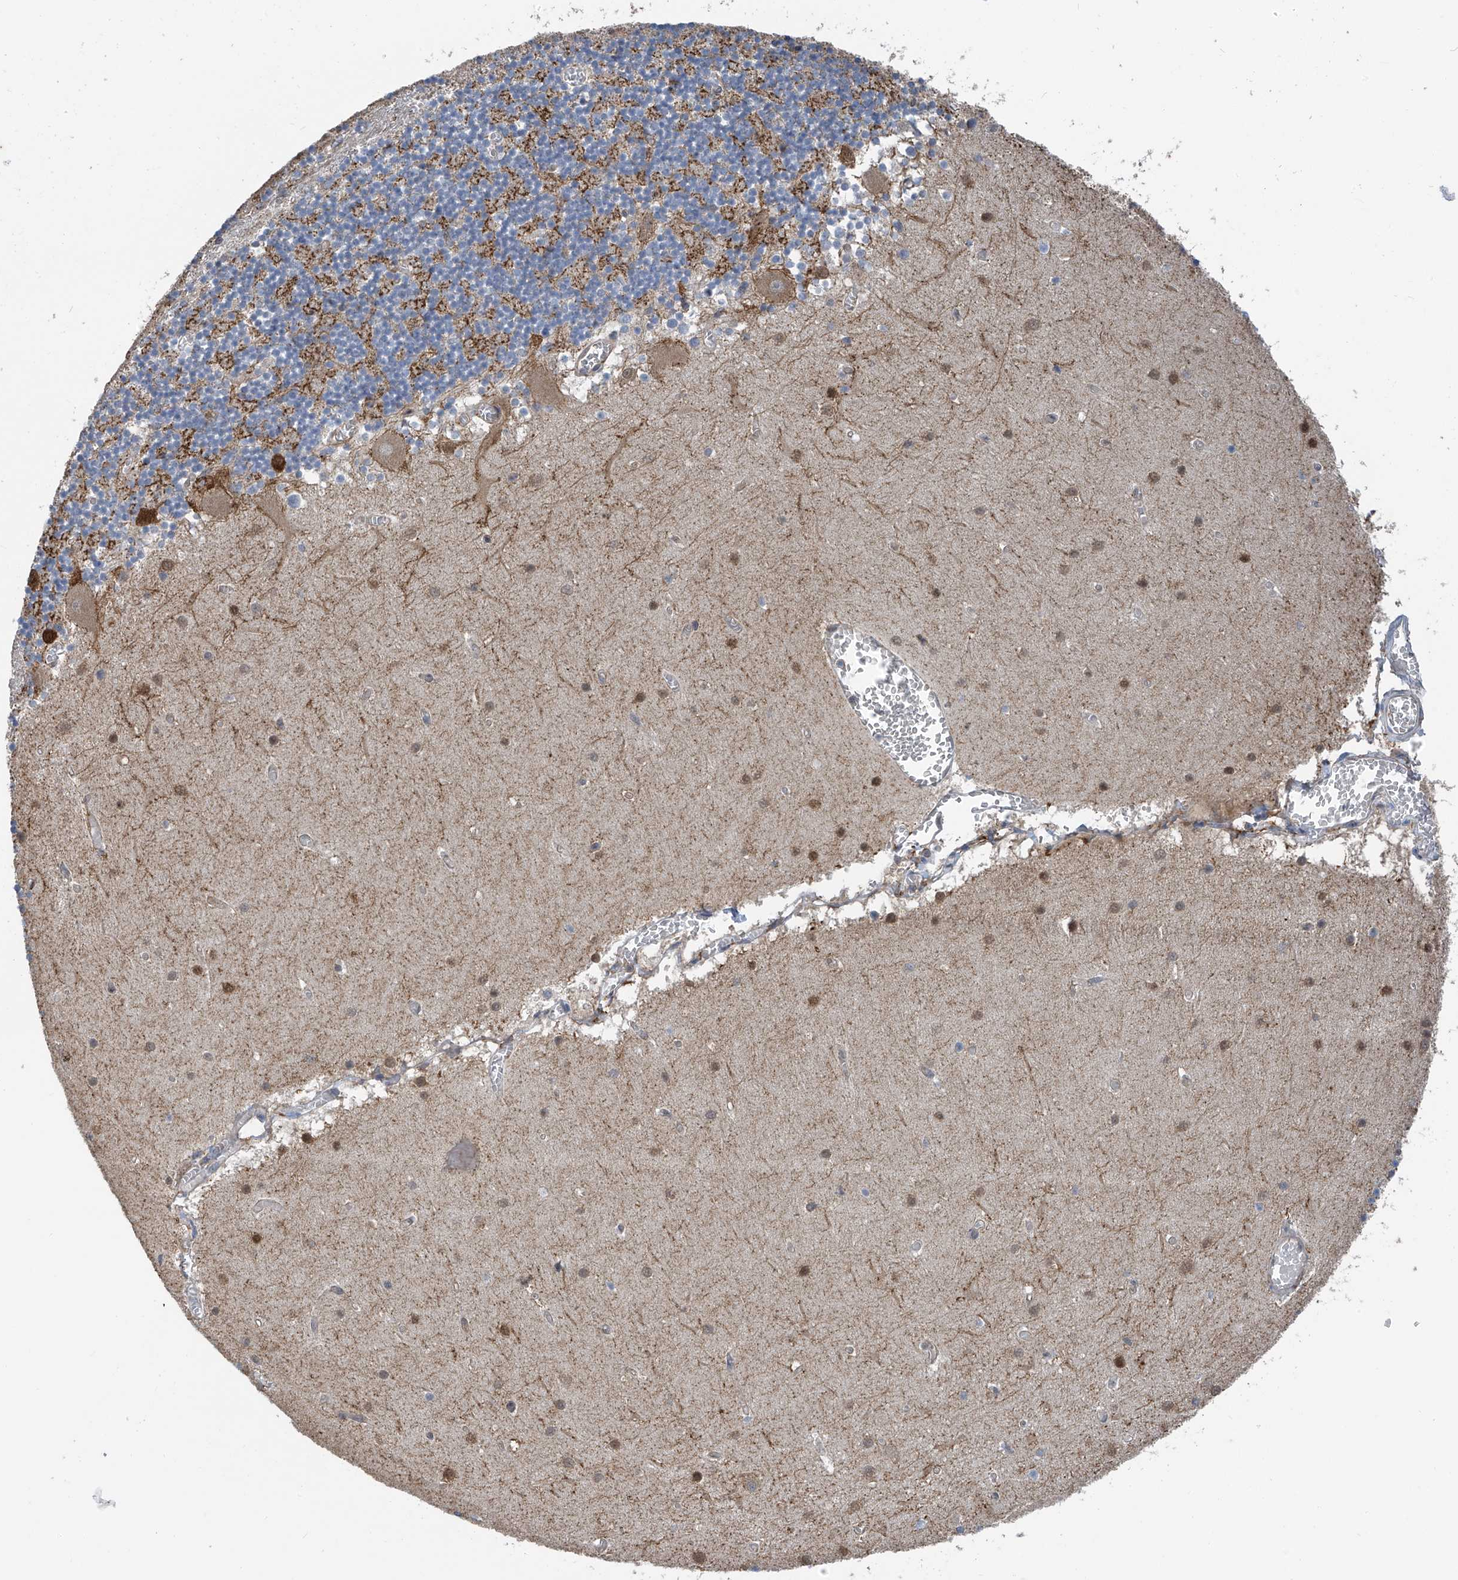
{"staining": {"intensity": "moderate", "quantity": "25%-75%", "location": "cytoplasmic/membranous"}, "tissue": "cerebellum", "cell_type": "Cells in granular layer", "image_type": "normal", "snomed": [{"axis": "morphology", "description": "Normal tissue, NOS"}, {"axis": "topography", "description": "Cerebellum"}], "caption": "Immunohistochemistry (DAB (3,3'-diaminobenzidine)) staining of normal human cerebellum reveals moderate cytoplasmic/membranous protein positivity in approximately 25%-75% of cells in granular layer. The staining was performed using DAB (3,3'-diaminobenzidine), with brown indicating positive protein expression. Nuclei are stained blue with hematoxylin.", "gene": "CHPF", "patient": {"sex": "female", "age": 28}}